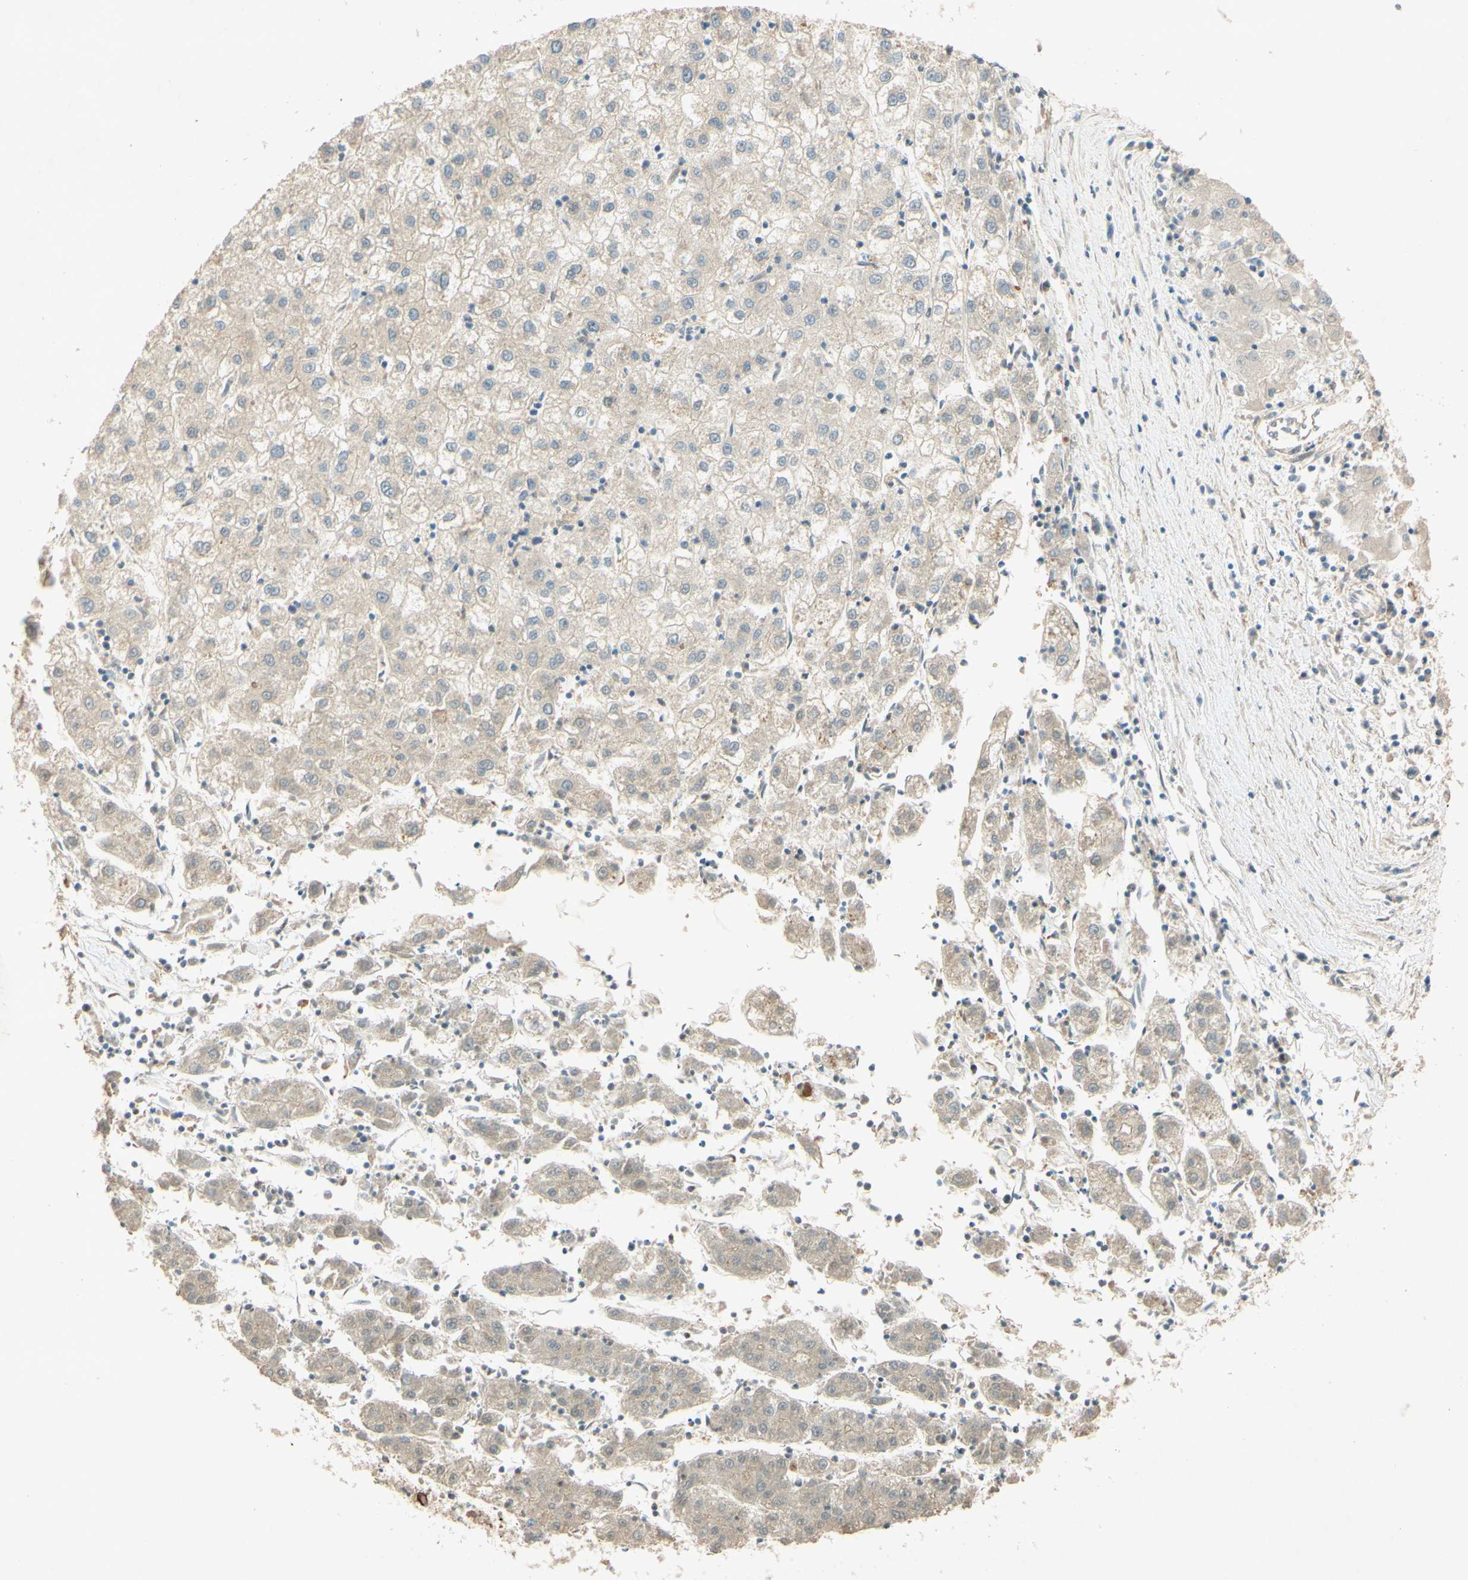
{"staining": {"intensity": "weak", "quantity": ">75%", "location": "cytoplasmic/membranous"}, "tissue": "liver cancer", "cell_type": "Tumor cells", "image_type": "cancer", "snomed": [{"axis": "morphology", "description": "Carcinoma, Hepatocellular, NOS"}, {"axis": "topography", "description": "Liver"}], "caption": "About >75% of tumor cells in hepatocellular carcinoma (liver) demonstrate weak cytoplasmic/membranous protein expression as visualized by brown immunohistochemical staining.", "gene": "ADAM17", "patient": {"sex": "male", "age": 72}}